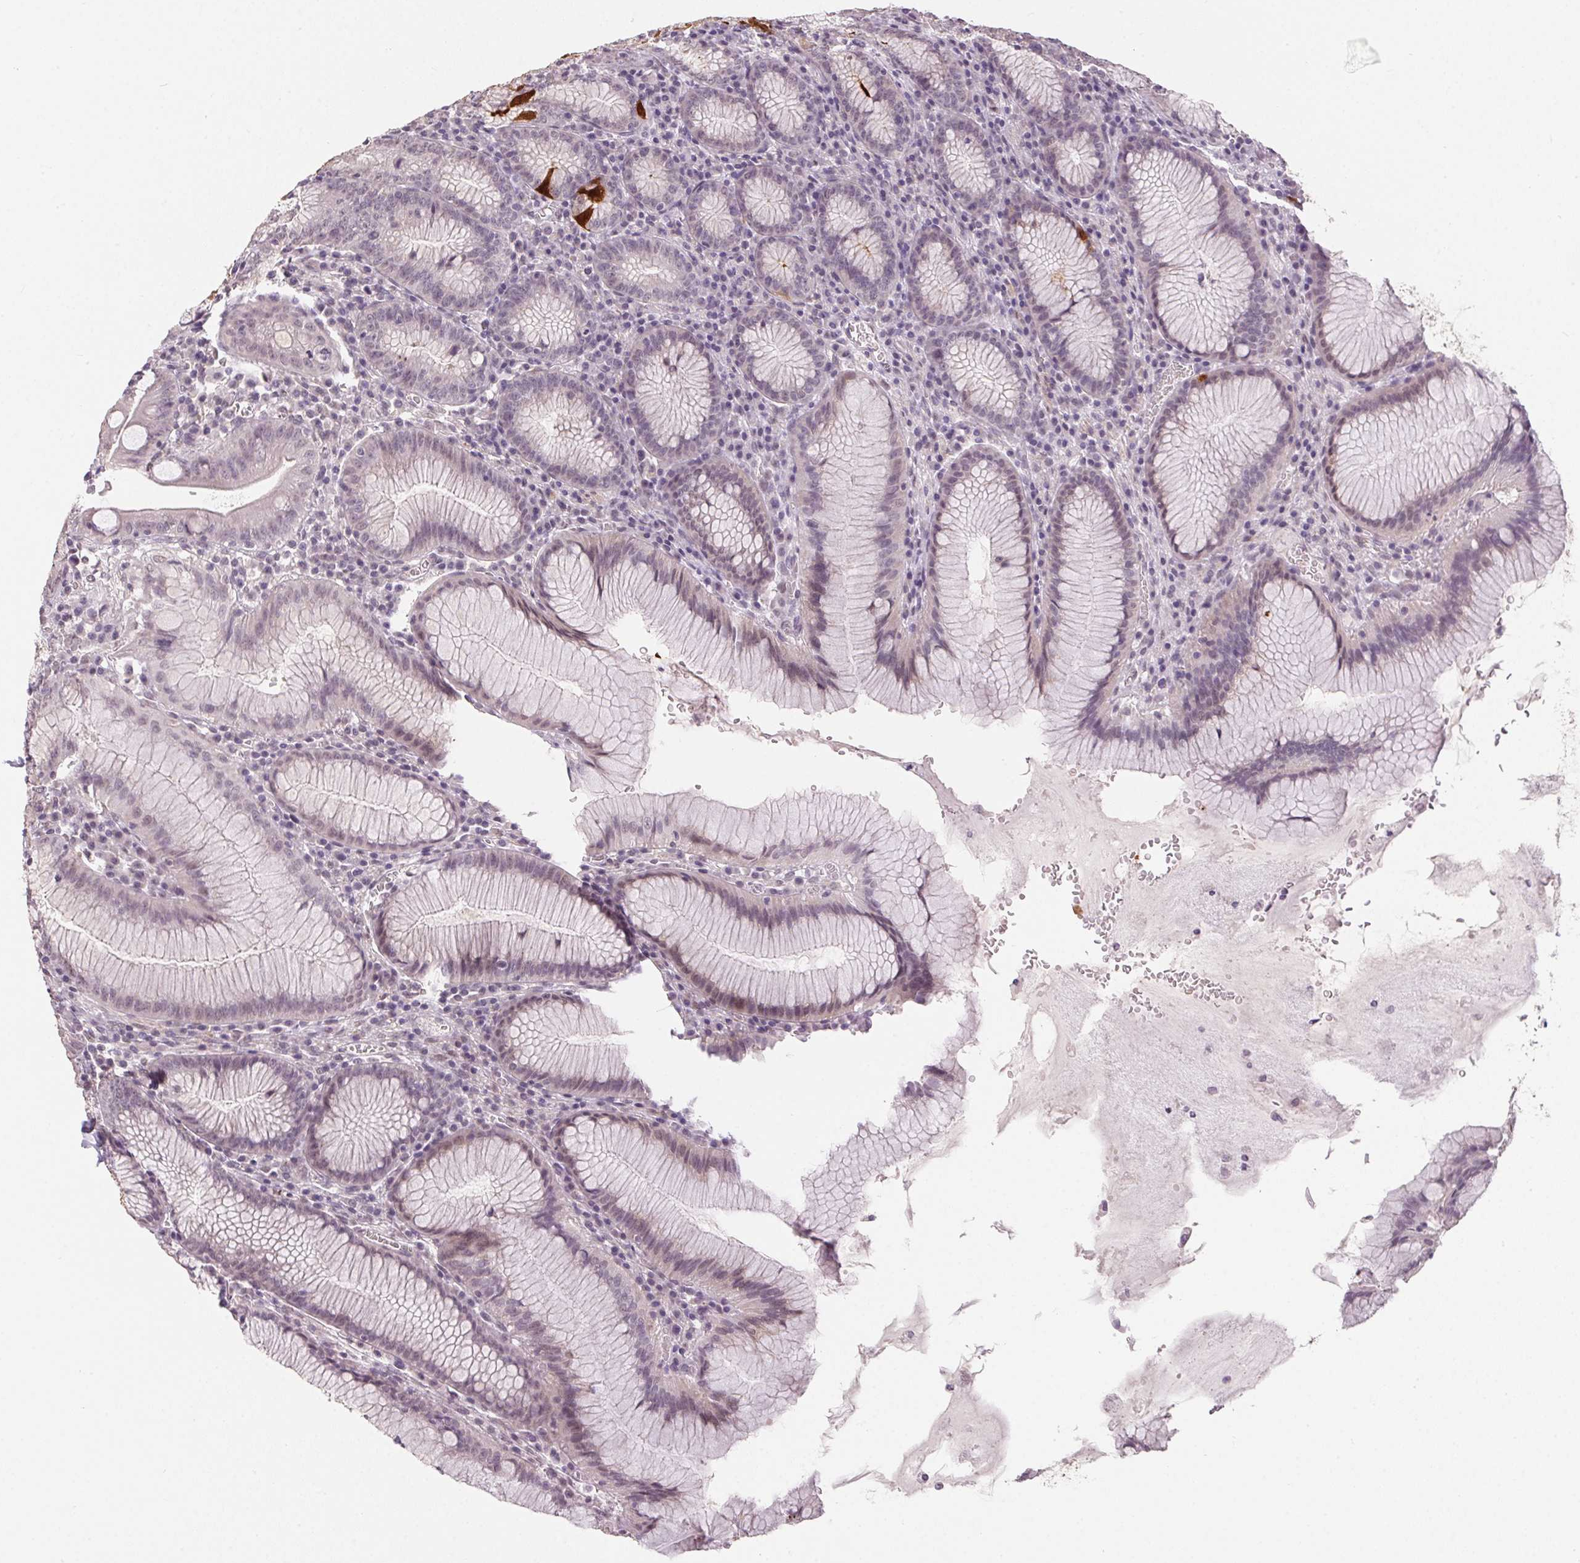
{"staining": {"intensity": "strong", "quantity": "<25%", "location": "cytoplasmic/membranous"}, "tissue": "stomach", "cell_type": "Glandular cells", "image_type": "normal", "snomed": [{"axis": "morphology", "description": "Normal tissue, NOS"}, {"axis": "topography", "description": "Stomach"}], "caption": "The immunohistochemical stain shows strong cytoplasmic/membranous positivity in glandular cells of normal stomach.", "gene": "PPP4R4", "patient": {"sex": "male", "age": 55}}